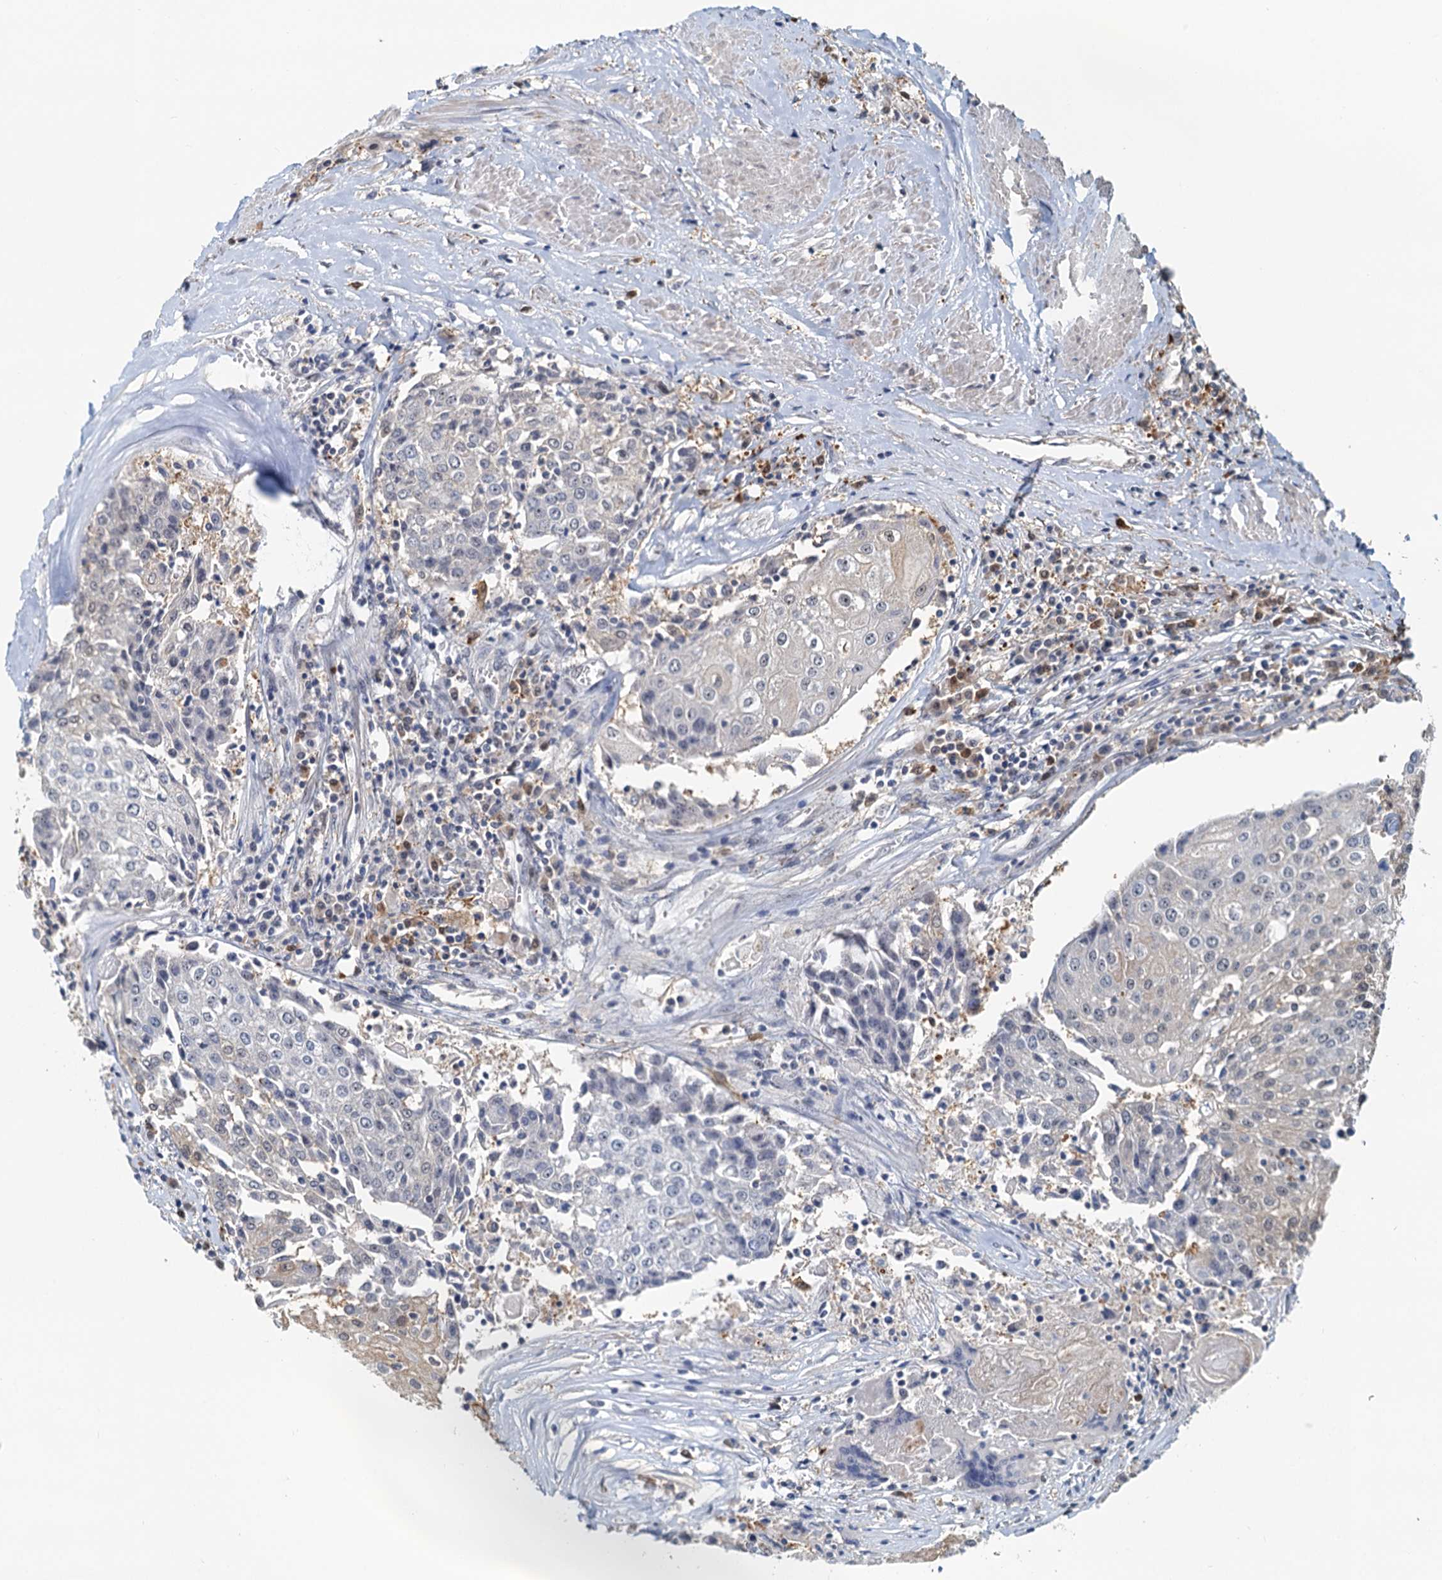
{"staining": {"intensity": "negative", "quantity": "none", "location": "none"}, "tissue": "urothelial cancer", "cell_type": "Tumor cells", "image_type": "cancer", "snomed": [{"axis": "morphology", "description": "Urothelial carcinoma, High grade"}, {"axis": "topography", "description": "Urinary bladder"}], "caption": "DAB (3,3'-diaminobenzidine) immunohistochemical staining of urothelial carcinoma (high-grade) exhibits no significant positivity in tumor cells.", "gene": "SPINDOC", "patient": {"sex": "female", "age": 85}}